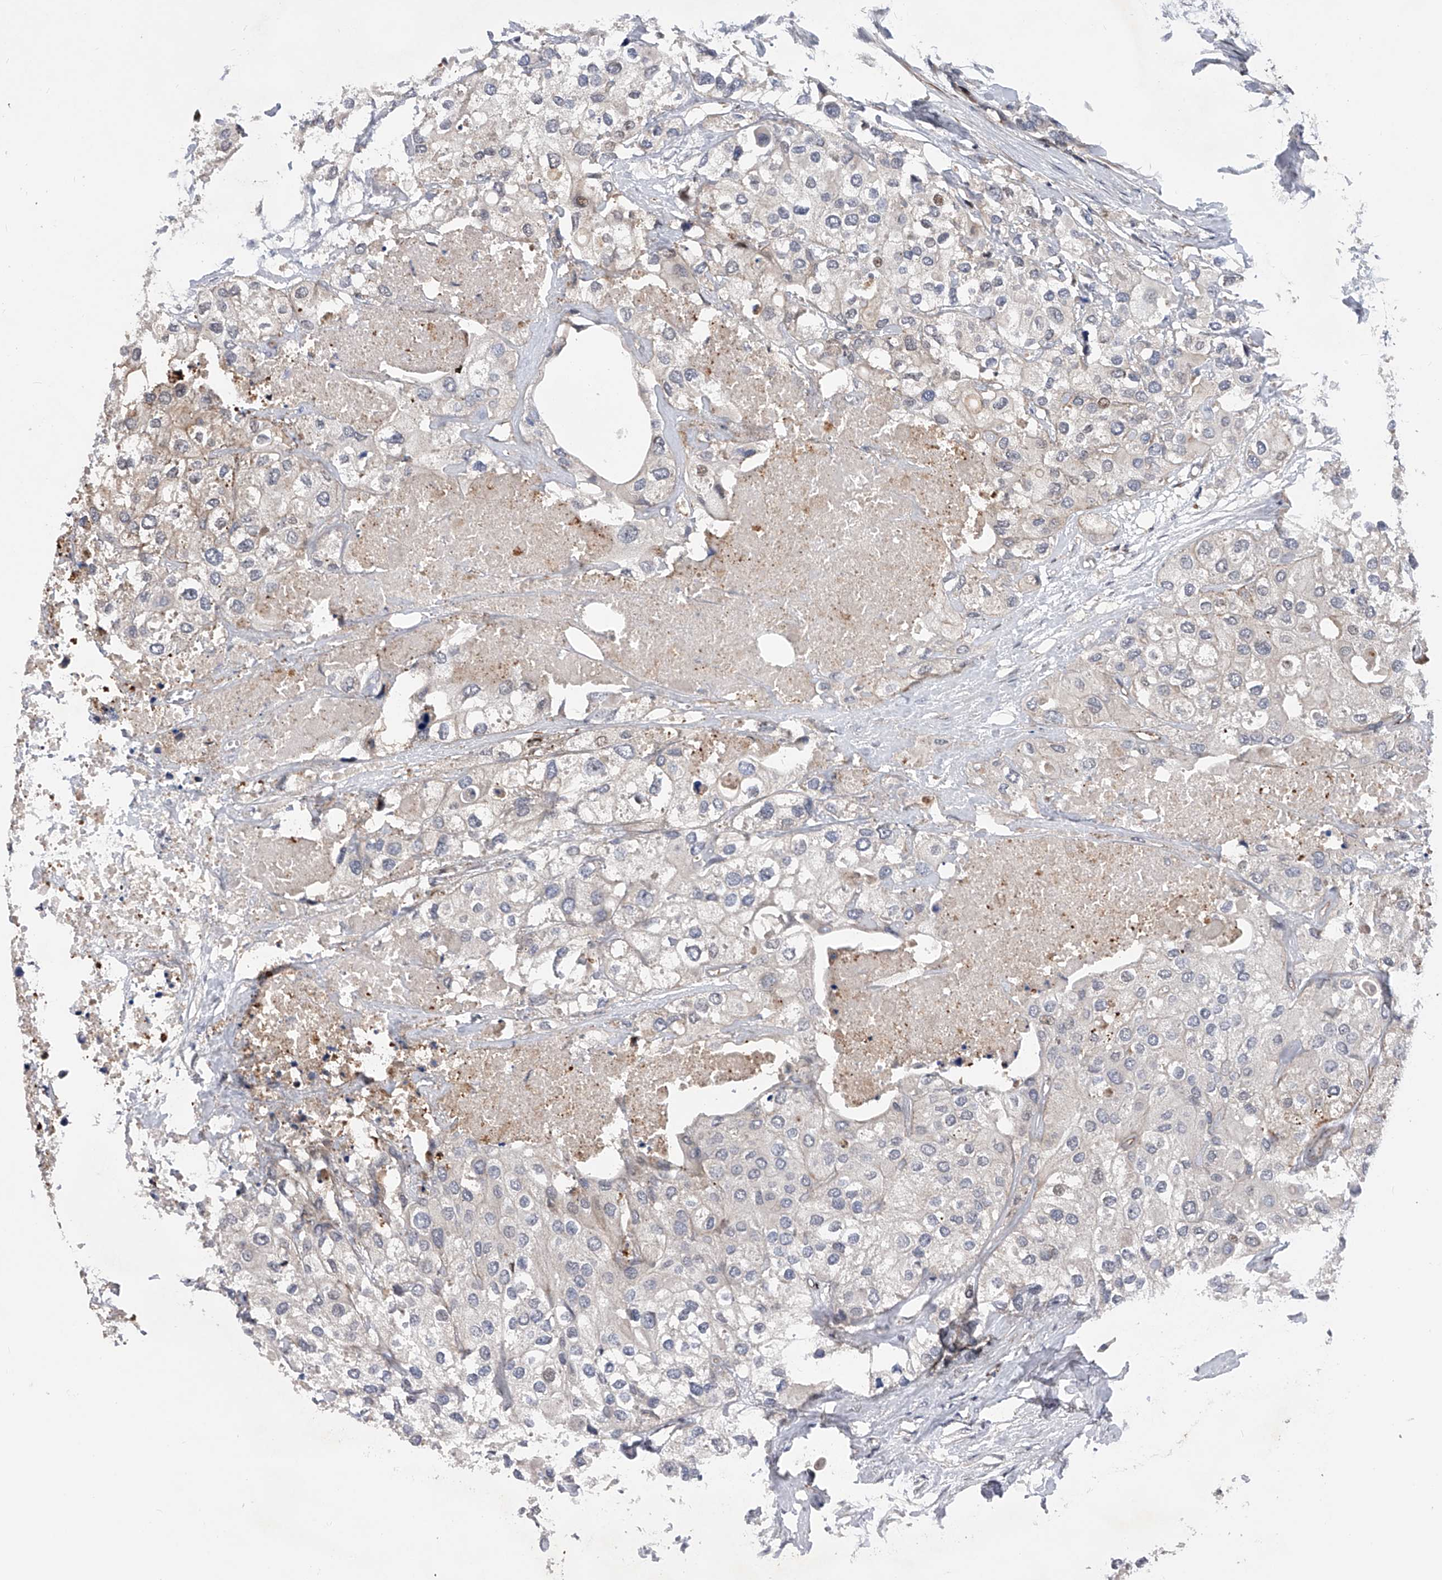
{"staining": {"intensity": "negative", "quantity": "none", "location": "none"}, "tissue": "urothelial cancer", "cell_type": "Tumor cells", "image_type": "cancer", "snomed": [{"axis": "morphology", "description": "Urothelial carcinoma, High grade"}, {"axis": "topography", "description": "Urinary bladder"}], "caption": "IHC of urothelial carcinoma (high-grade) exhibits no positivity in tumor cells.", "gene": "PDSS2", "patient": {"sex": "male", "age": 64}}